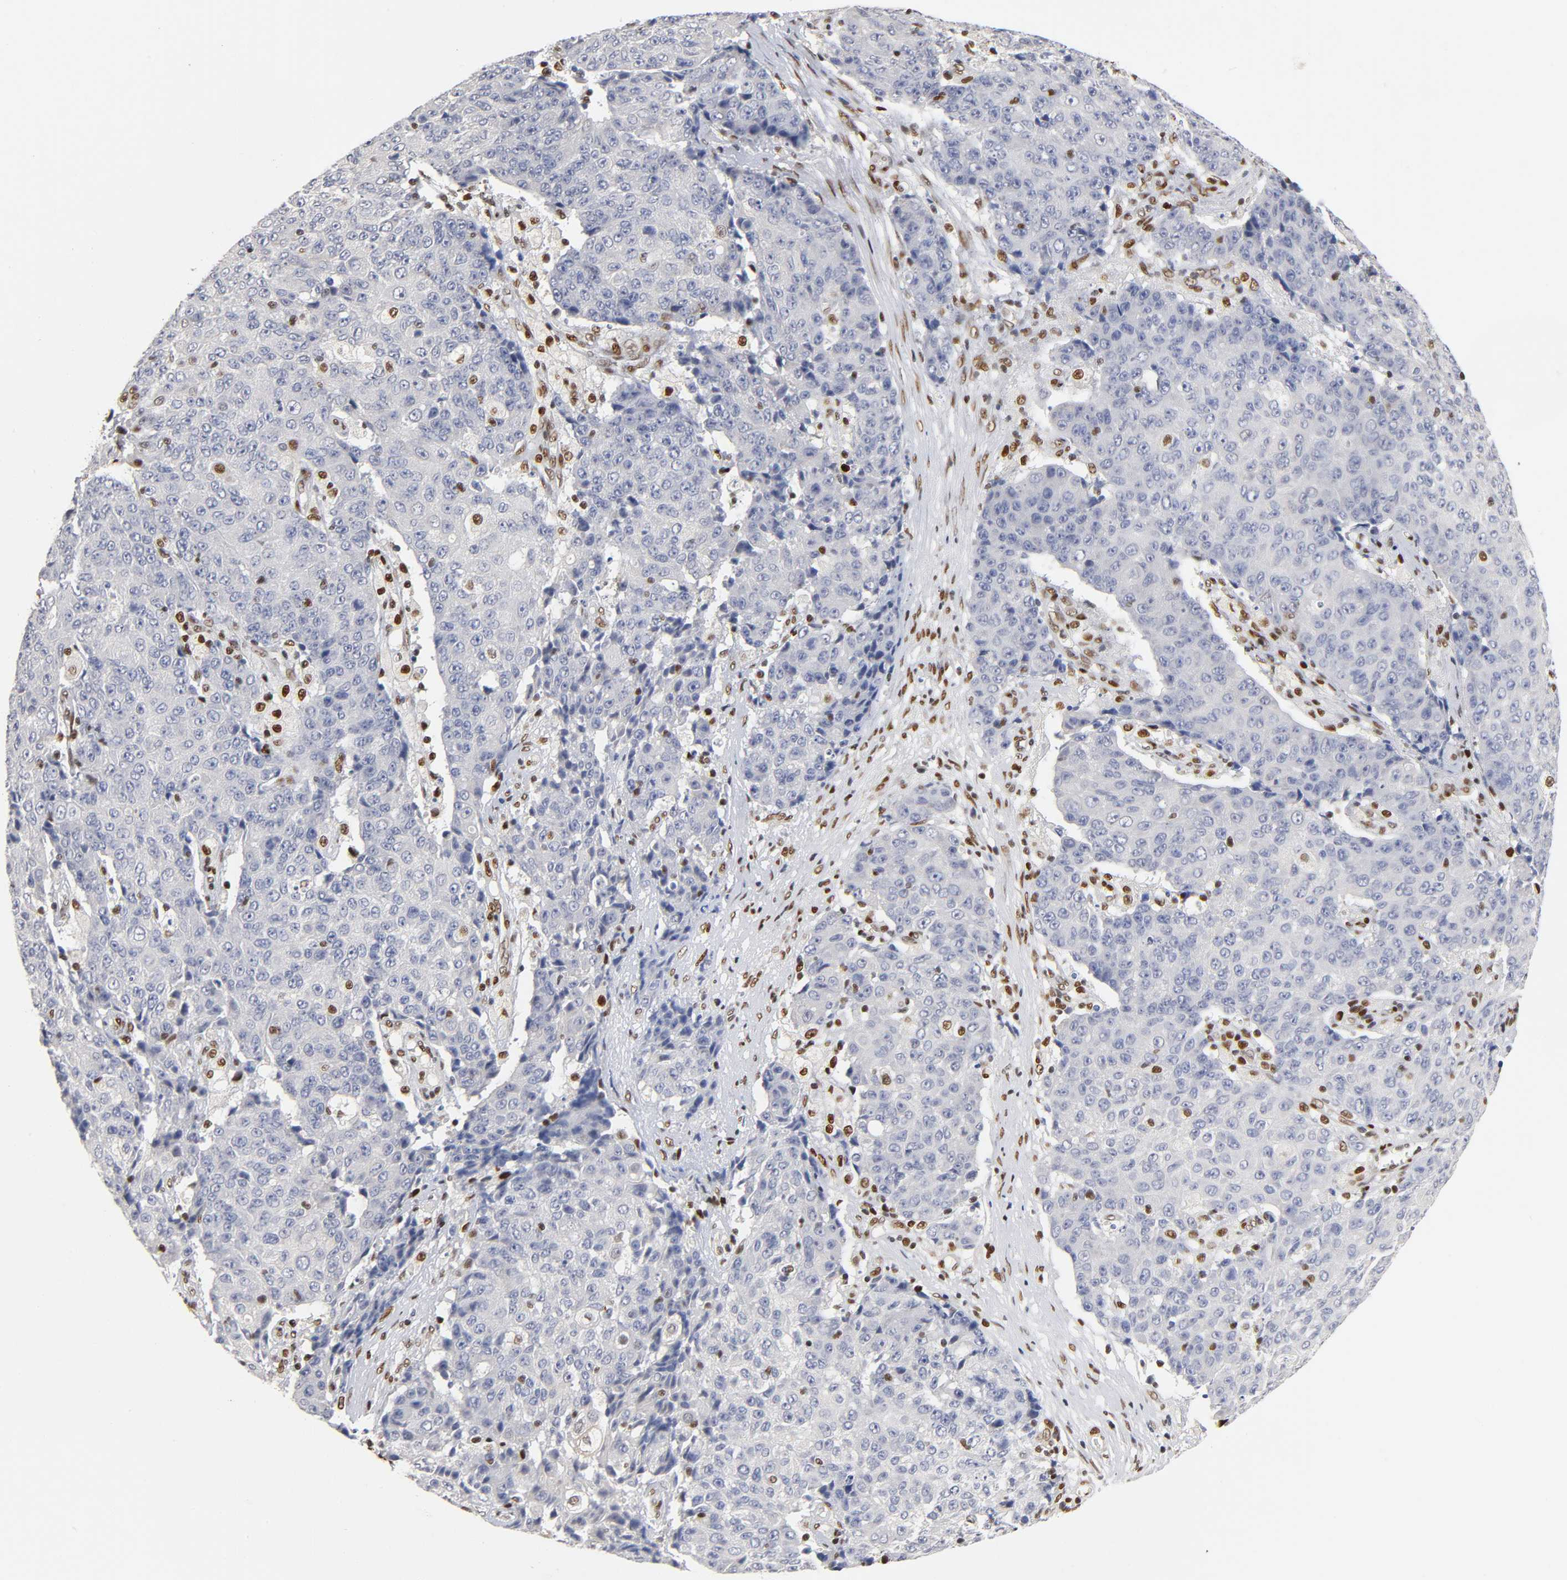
{"staining": {"intensity": "negative", "quantity": "none", "location": "none"}, "tissue": "ovarian cancer", "cell_type": "Tumor cells", "image_type": "cancer", "snomed": [{"axis": "morphology", "description": "Carcinoma, endometroid"}, {"axis": "topography", "description": "Ovary"}], "caption": "Immunohistochemistry (IHC) histopathology image of neoplastic tissue: human ovarian endometroid carcinoma stained with DAB (3,3'-diaminobenzidine) reveals no significant protein staining in tumor cells. Brightfield microscopy of immunohistochemistry (IHC) stained with DAB (3,3'-diaminobenzidine) (brown) and hematoxylin (blue), captured at high magnification.", "gene": "NR3C1", "patient": {"sex": "female", "age": 42}}